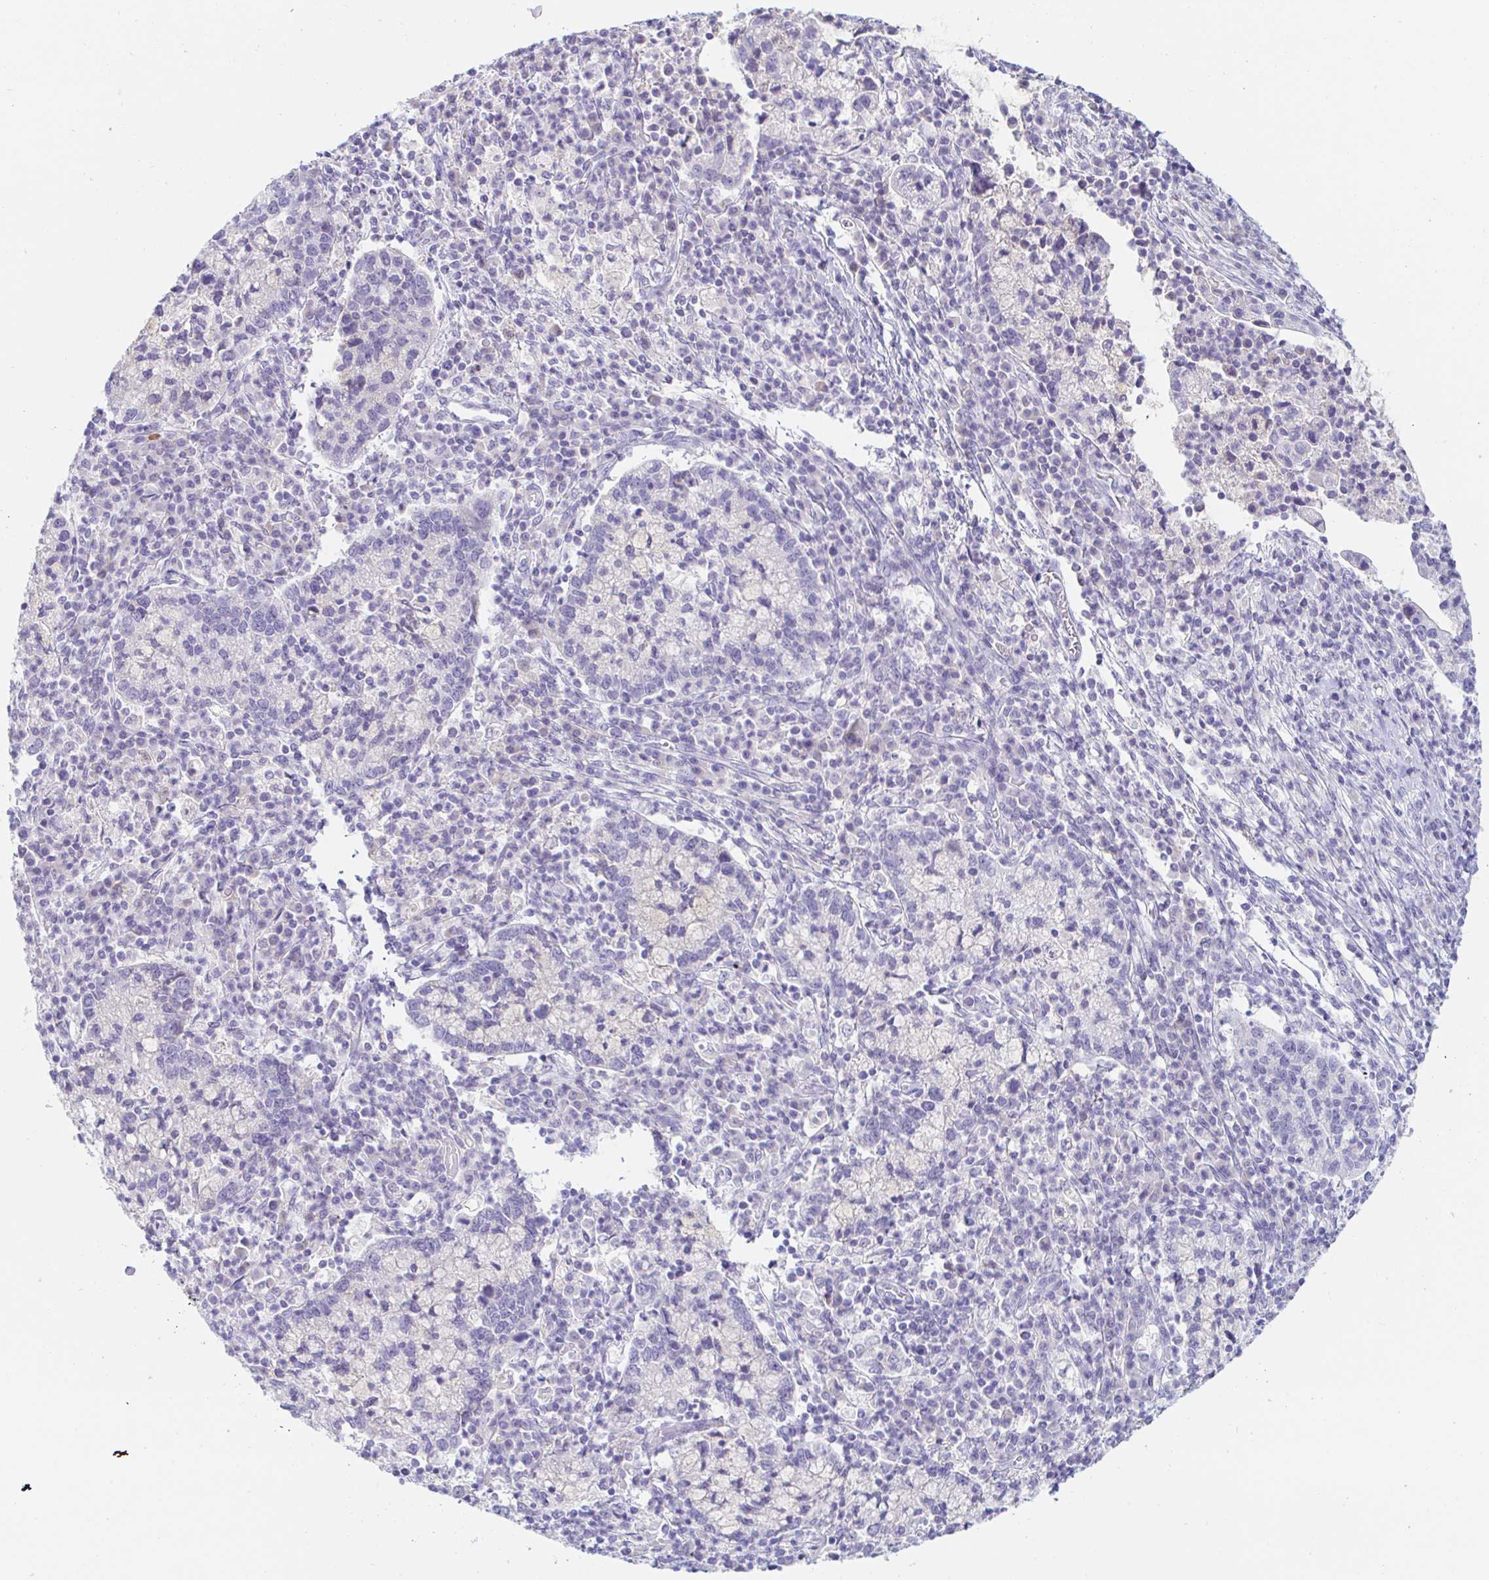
{"staining": {"intensity": "negative", "quantity": "none", "location": "none"}, "tissue": "cervical cancer", "cell_type": "Tumor cells", "image_type": "cancer", "snomed": [{"axis": "morphology", "description": "Normal tissue, NOS"}, {"axis": "morphology", "description": "Adenocarcinoma, NOS"}, {"axis": "topography", "description": "Cervix"}], "caption": "There is no significant staining in tumor cells of adenocarcinoma (cervical). Brightfield microscopy of immunohistochemistry (IHC) stained with DAB (brown) and hematoxylin (blue), captured at high magnification.", "gene": "TEX44", "patient": {"sex": "female", "age": 44}}